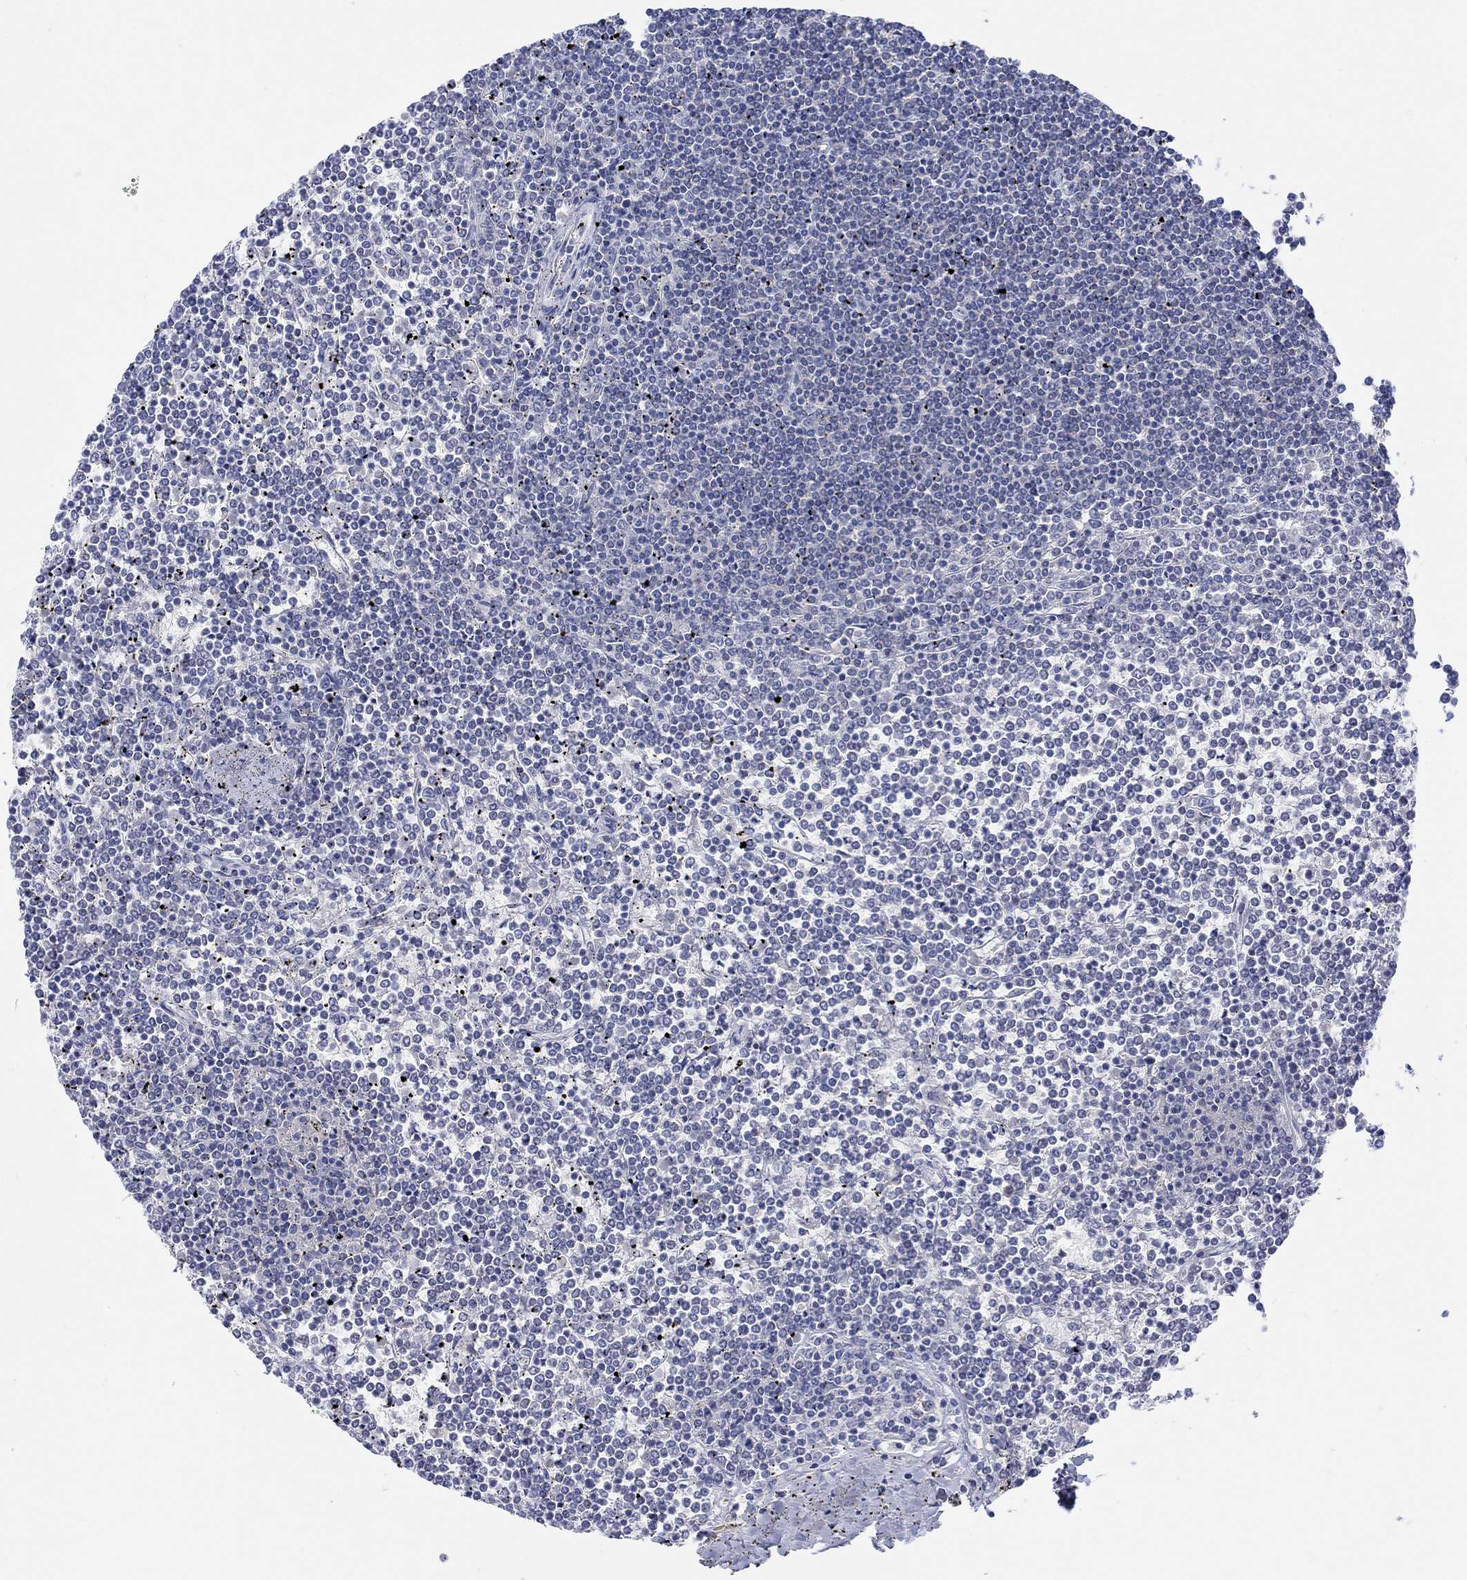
{"staining": {"intensity": "negative", "quantity": "none", "location": "none"}, "tissue": "lymphoma", "cell_type": "Tumor cells", "image_type": "cancer", "snomed": [{"axis": "morphology", "description": "Malignant lymphoma, non-Hodgkin's type, Low grade"}, {"axis": "topography", "description": "Spleen"}], "caption": "This is an IHC micrograph of human lymphoma. There is no staining in tumor cells.", "gene": "GCM1", "patient": {"sex": "female", "age": 19}}